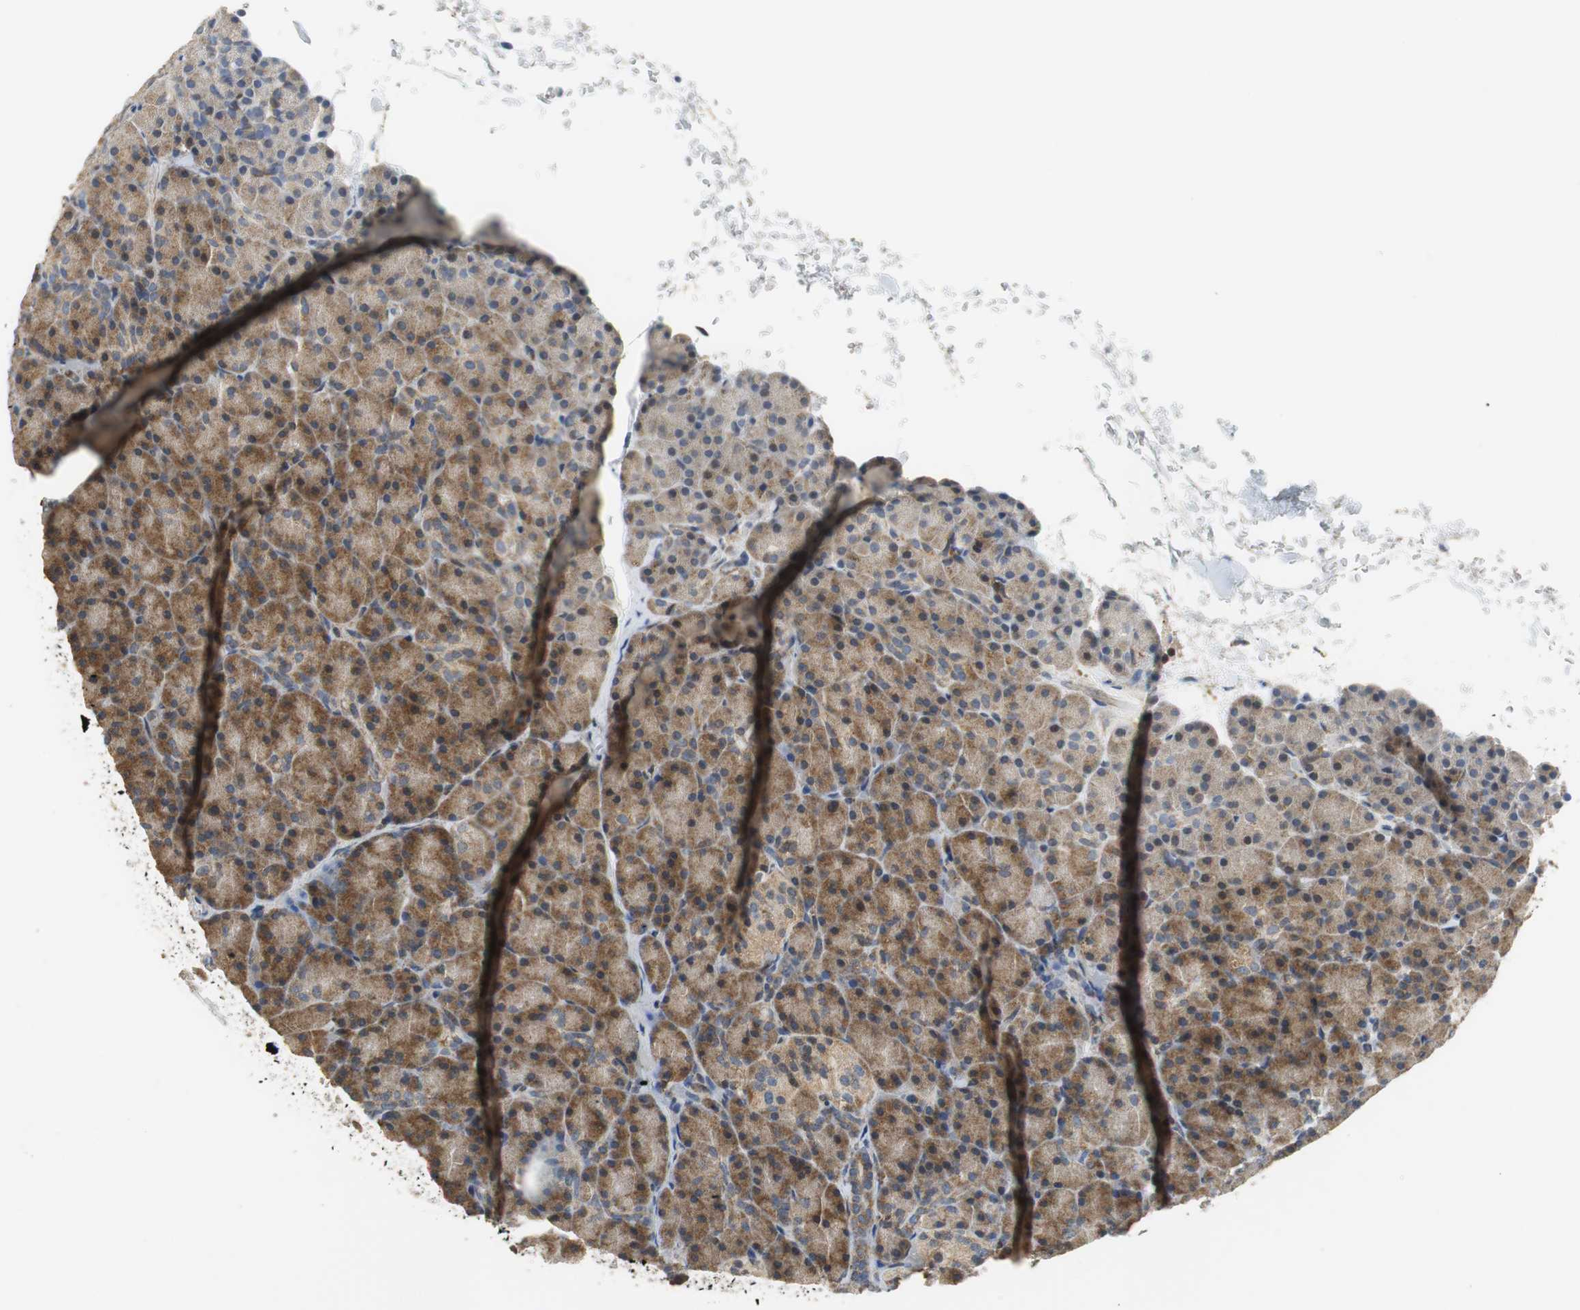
{"staining": {"intensity": "moderate", "quantity": ">75%", "location": "cytoplasmic/membranous"}, "tissue": "pancreas", "cell_type": "Exocrine glandular cells", "image_type": "normal", "snomed": [{"axis": "morphology", "description": "Normal tissue, NOS"}, {"axis": "topography", "description": "Pancreas"}], "caption": "High-magnification brightfield microscopy of normal pancreas stained with DAB (brown) and counterstained with hematoxylin (blue). exocrine glandular cells exhibit moderate cytoplasmic/membranous expression is present in about>75% of cells.", "gene": "GSDMD", "patient": {"sex": "female", "age": 43}}